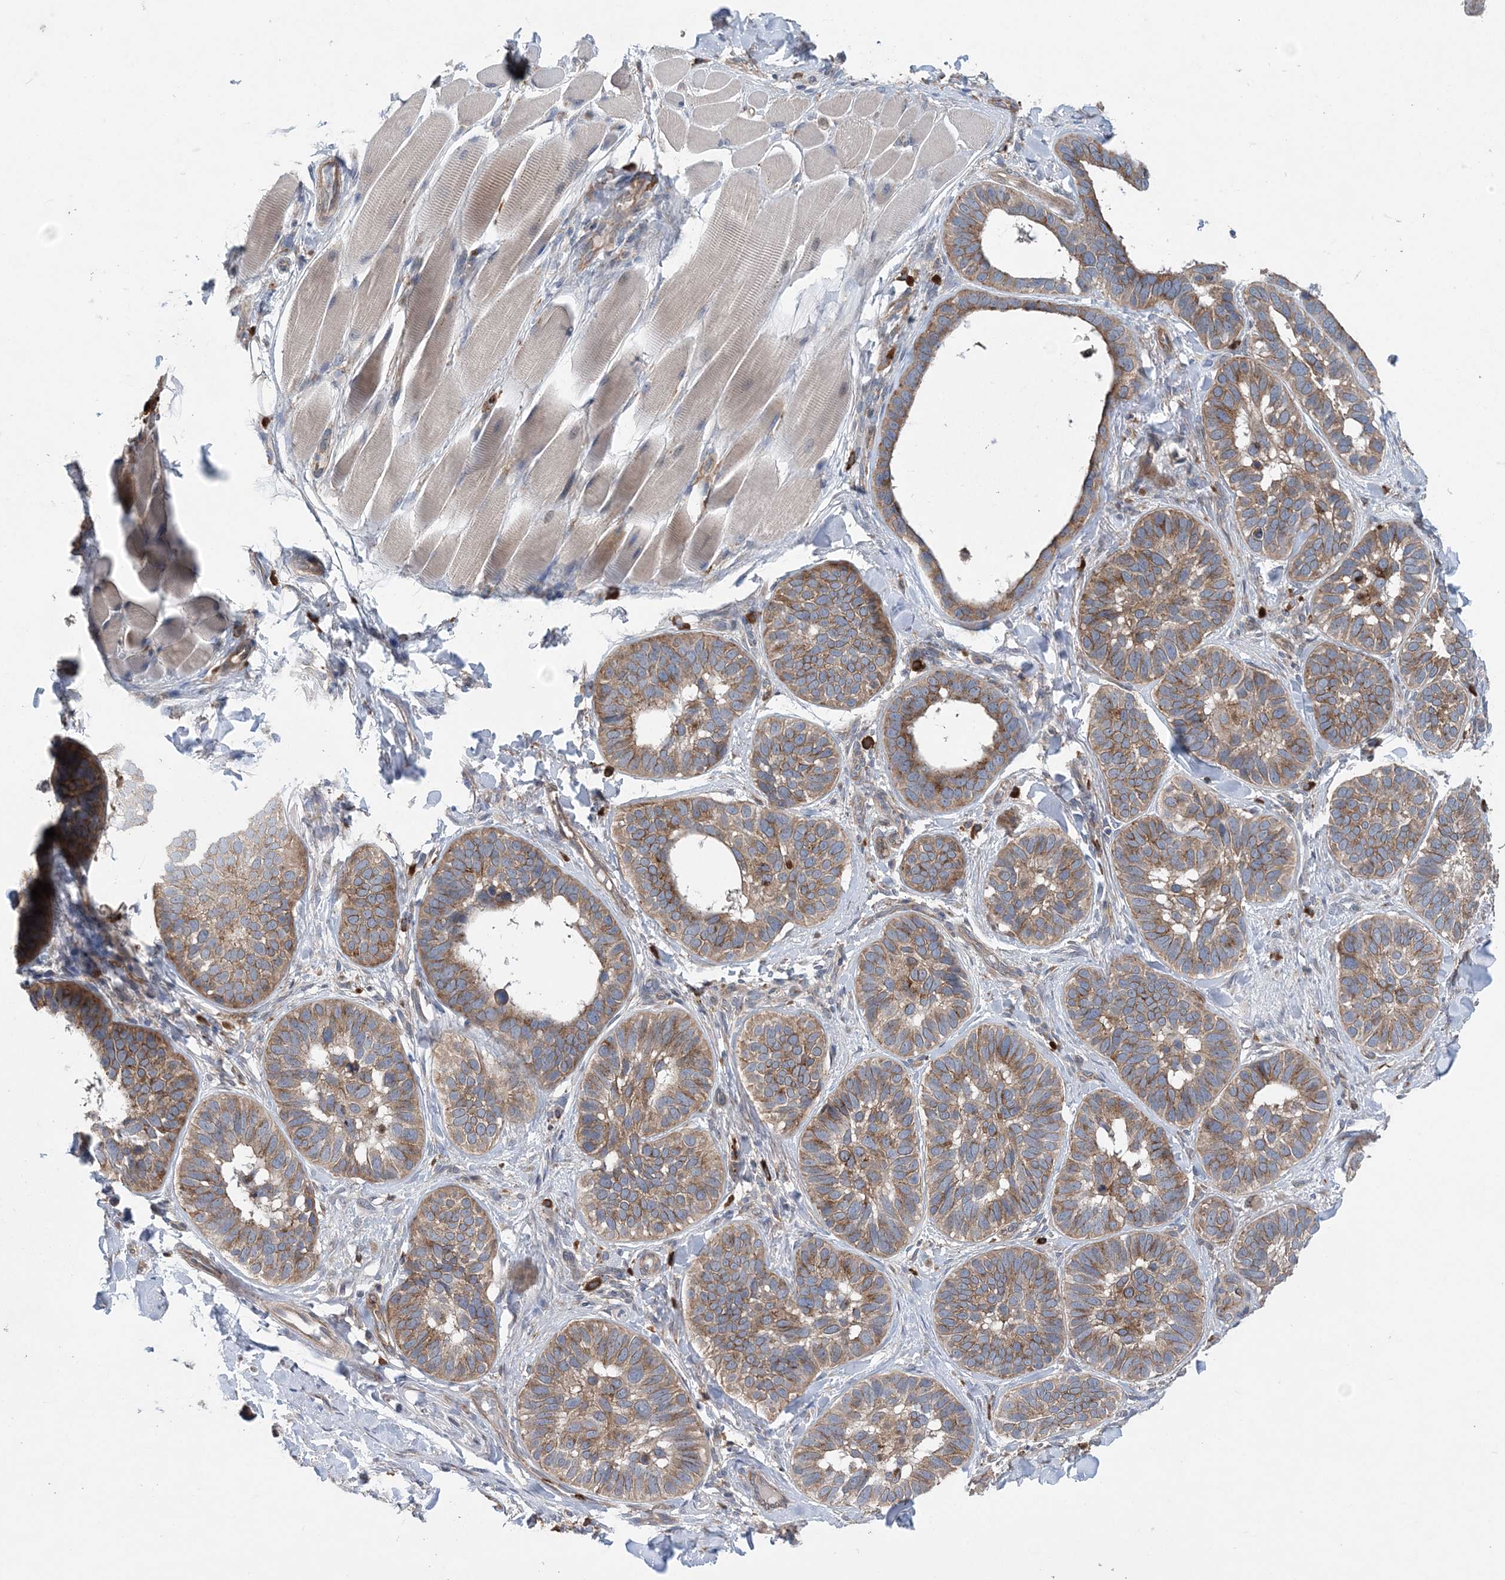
{"staining": {"intensity": "moderate", "quantity": ">75%", "location": "cytoplasmic/membranous"}, "tissue": "skin cancer", "cell_type": "Tumor cells", "image_type": "cancer", "snomed": [{"axis": "morphology", "description": "Basal cell carcinoma"}, {"axis": "topography", "description": "Skin"}], "caption": "High-magnification brightfield microscopy of skin basal cell carcinoma stained with DAB (brown) and counterstained with hematoxylin (blue). tumor cells exhibit moderate cytoplasmic/membranous positivity is seen in approximately>75% of cells.", "gene": "PTTG1IP", "patient": {"sex": "male", "age": 62}}